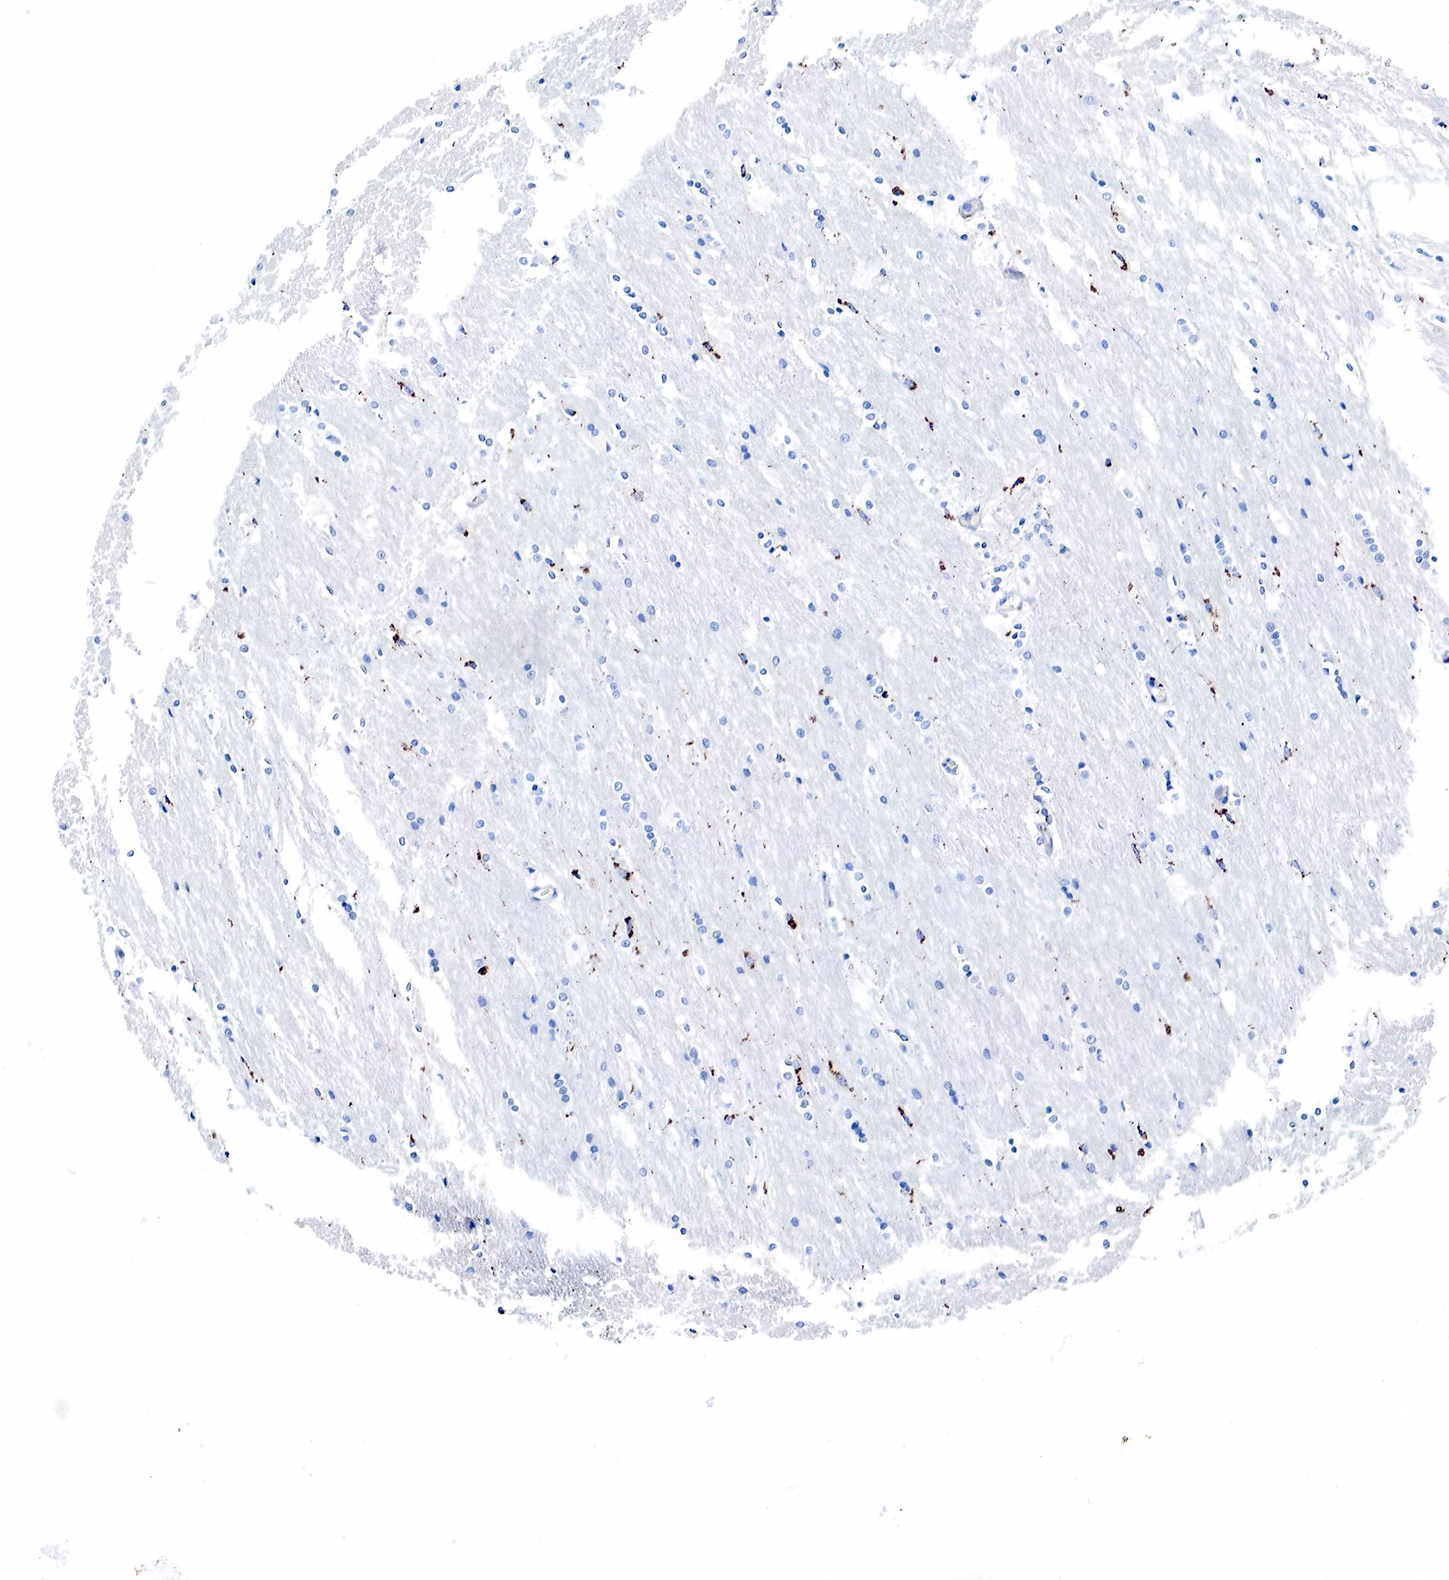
{"staining": {"intensity": "strong", "quantity": "<25%", "location": "cytoplasmic/membranous"}, "tissue": "caudate", "cell_type": "Glial cells", "image_type": "normal", "snomed": [{"axis": "morphology", "description": "Normal tissue, NOS"}, {"axis": "topography", "description": "Lateral ventricle wall"}], "caption": "Immunohistochemical staining of normal human caudate reveals <25% levels of strong cytoplasmic/membranous protein expression in about <25% of glial cells. Using DAB (brown) and hematoxylin (blue) stains, captured at high magnification using brightfield microscopy.", "gene": "CD68", "patient": {"sex": "female", "age": 19}}